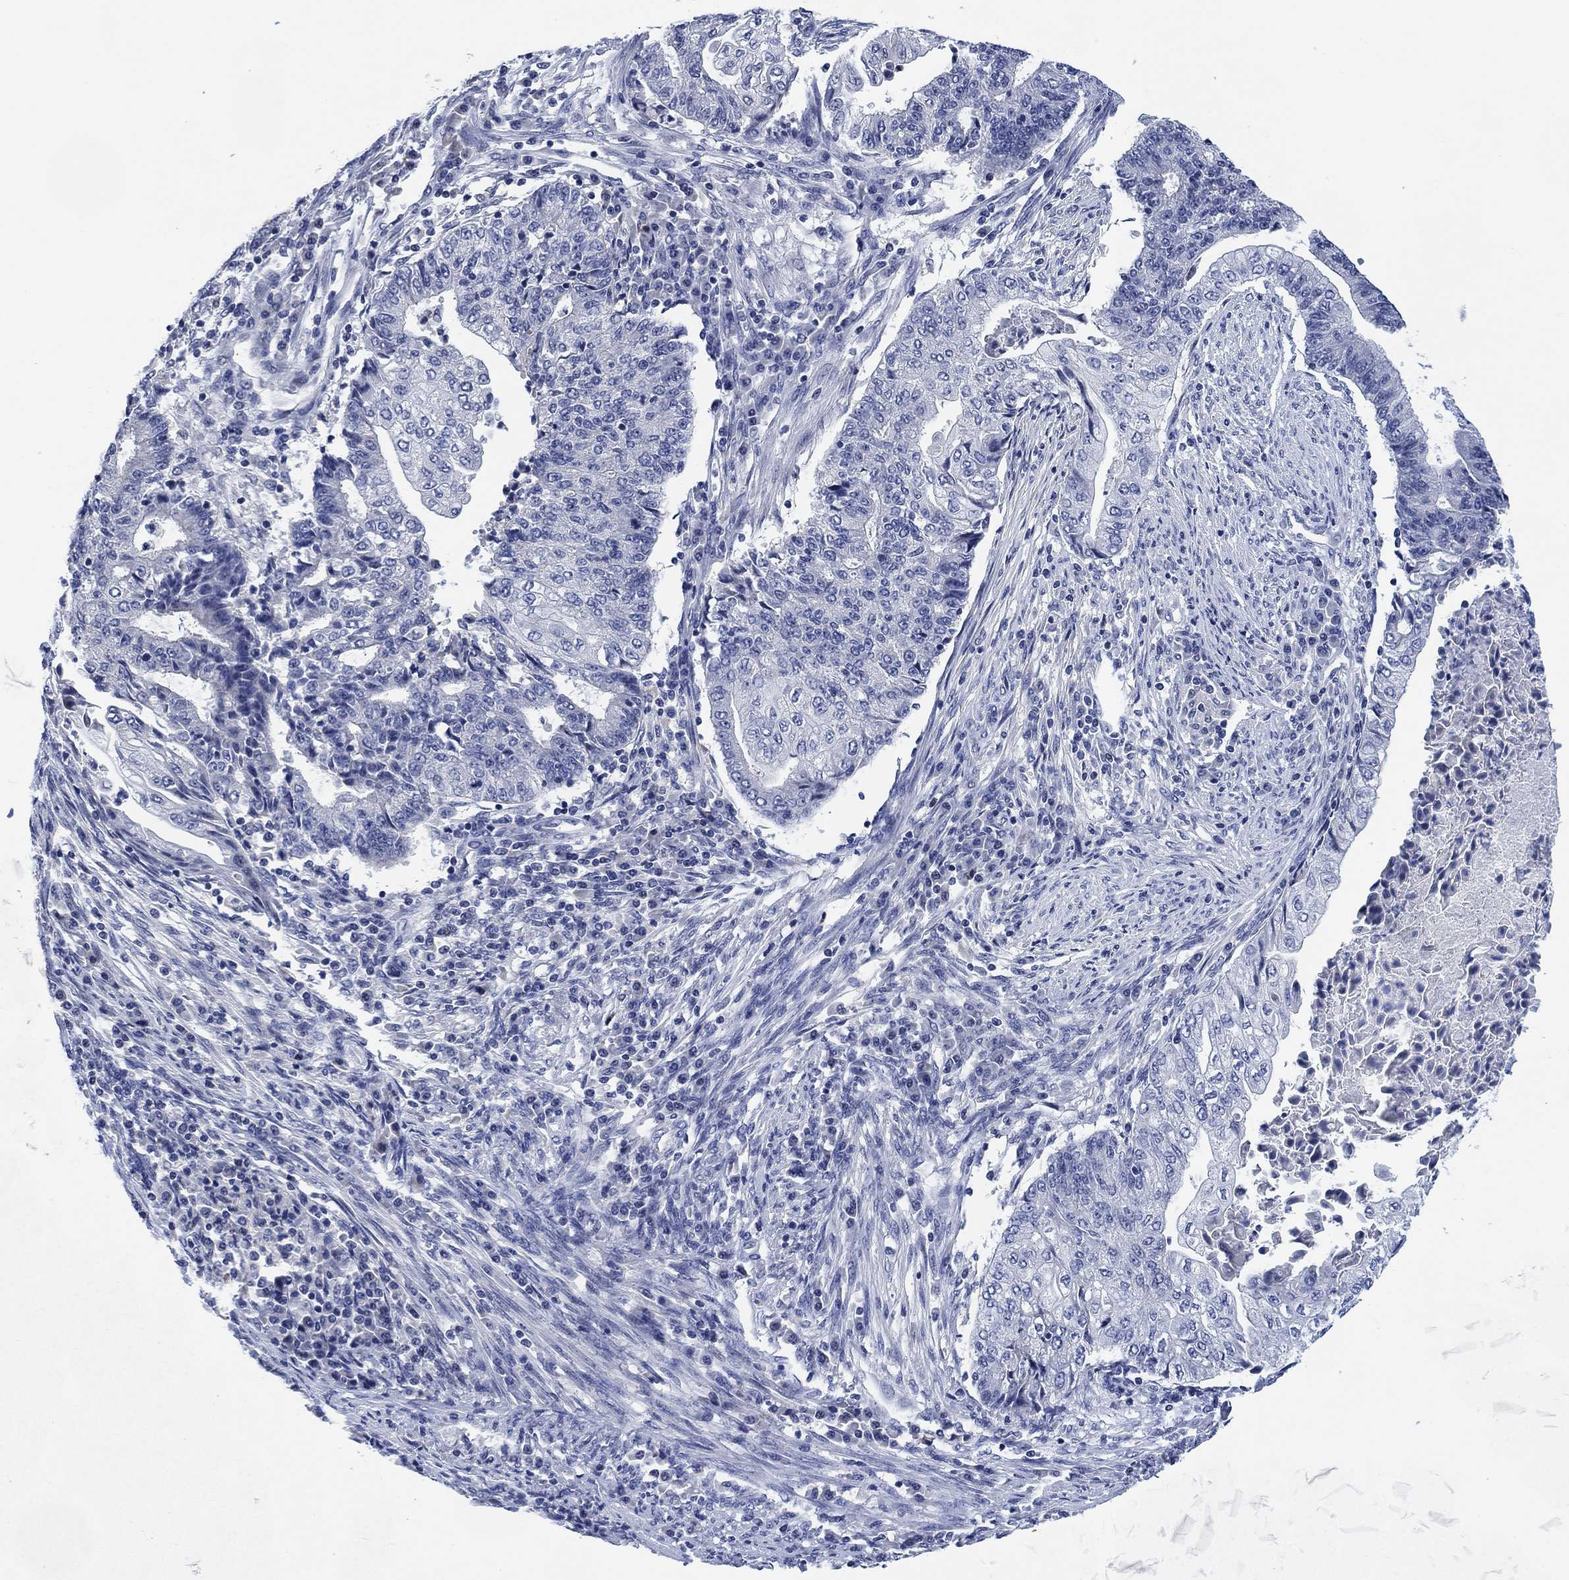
{"staining": {"intensity": "negative", "quantity": "none", "location": "none"}, "tissue": "endometrial cancer", "cell_type": "Tumor cells", "image_type": "cancer", "snomed": [{"axis": "morphology", "description": "Adenocarcinoma, NOS"}, {"axis": "topography", "description": "Uterus"}, {"axis": "topography", "description": "Endometrium"}], "caption": "Tumor cells are negative for protein expression in human adenocarcinoma (endometrial). (Brightfield microscopy of DAB (3,3'-diaminobenzidine) immunohistochemistry at high magnification).", "gene": "DAZL", "patient": {"sex": "female", "age": 54}}